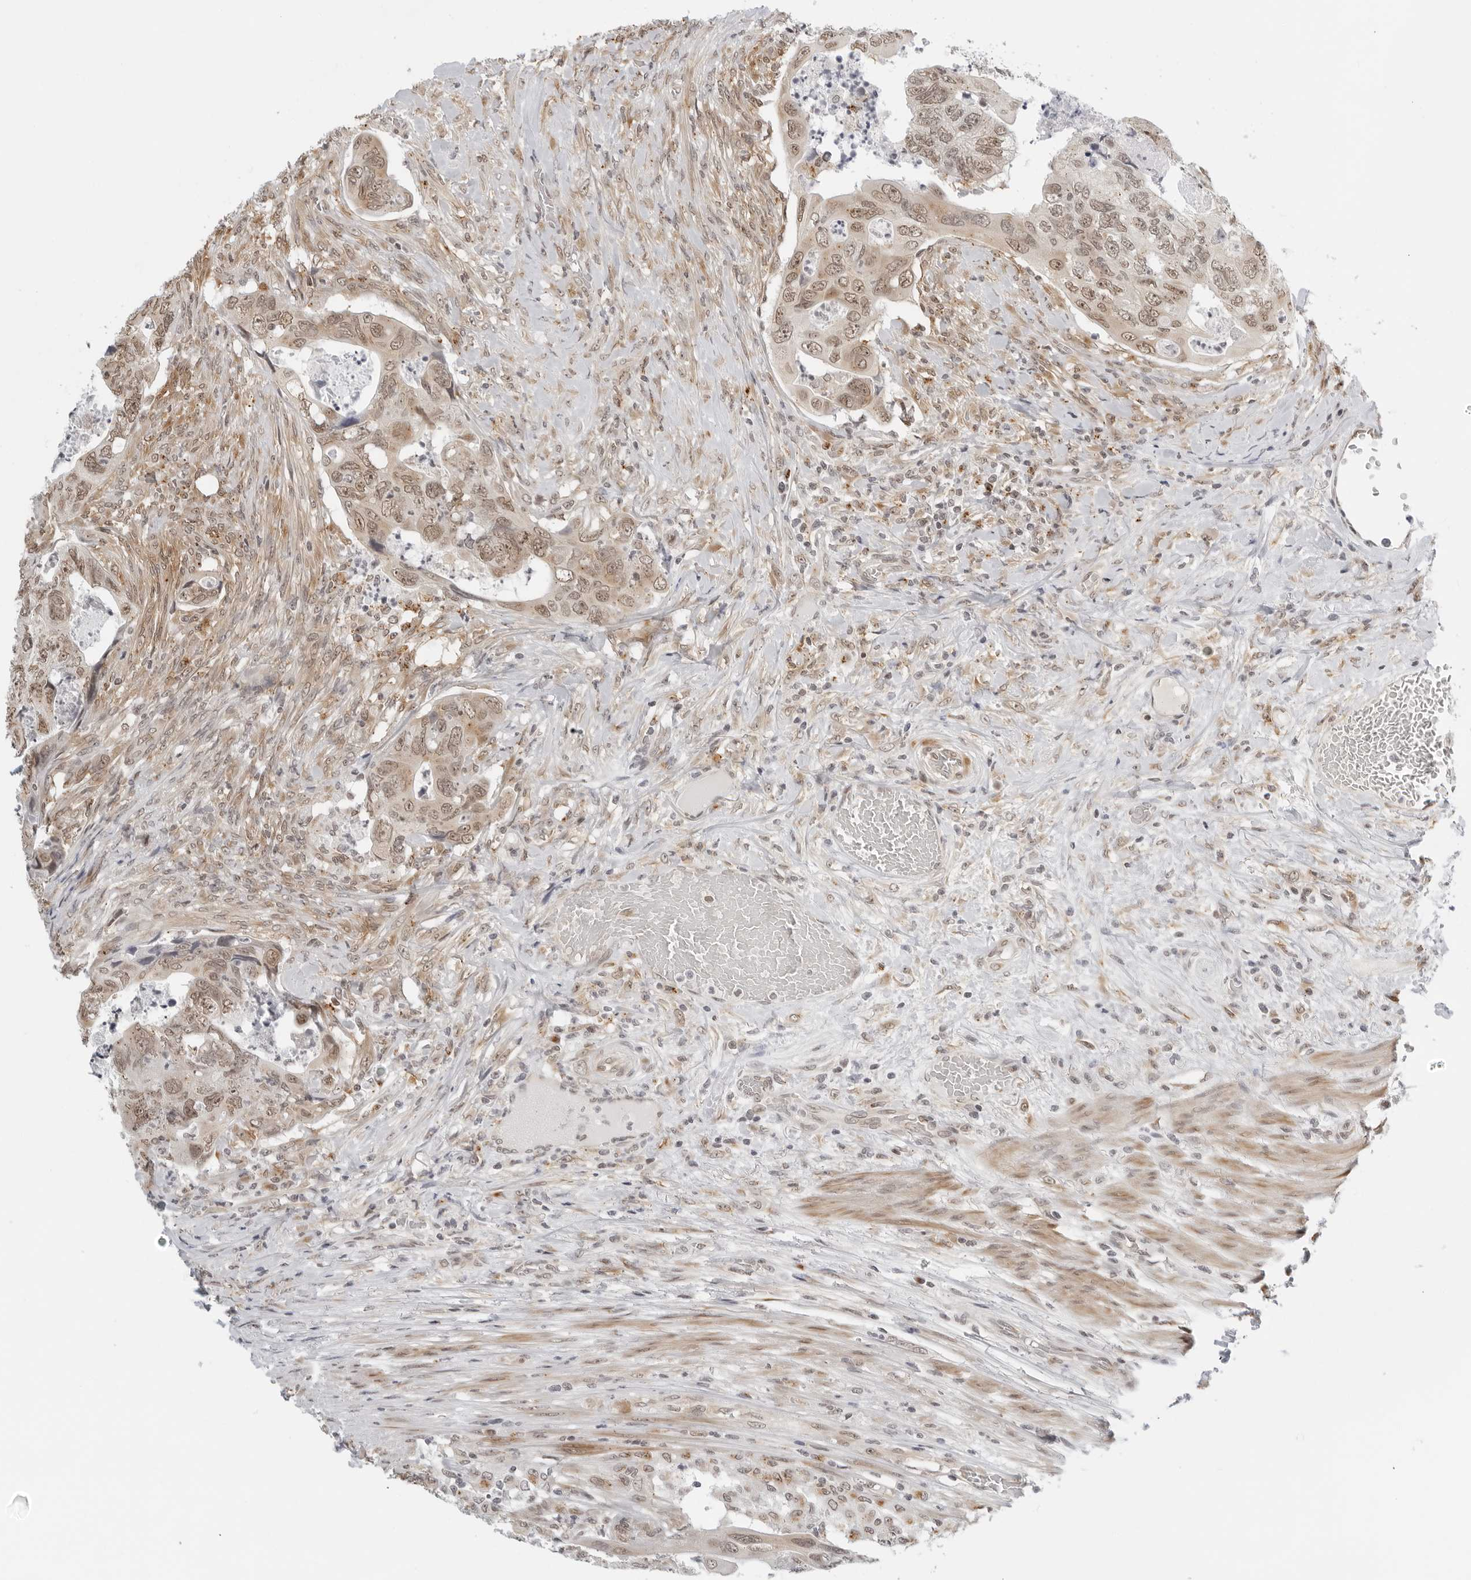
{"staining": {"intensity": "moderate", "quantity": ">75%", "location": "nuclear"}, "tissue": "colorectal cancer", "cell_type": "Tumor cells", "image_type": "cancer", "snomed": [{"axis": "morphology", "description": "Adenocarcinoma, NOS"}, {"axis": "topography", "description": "Rectum"}], "caption": "IHC image of neoplastic tissue: human colorectal adenocarcinoma stained using immunohistochemistry (IHC) displays medium levels of moderate protein expression localized specifically in the nuclear of tumor cells, appearing as a nuclear brown color.", "gene": "TOX4", "patient": {"sex": "male", "age": 63}}